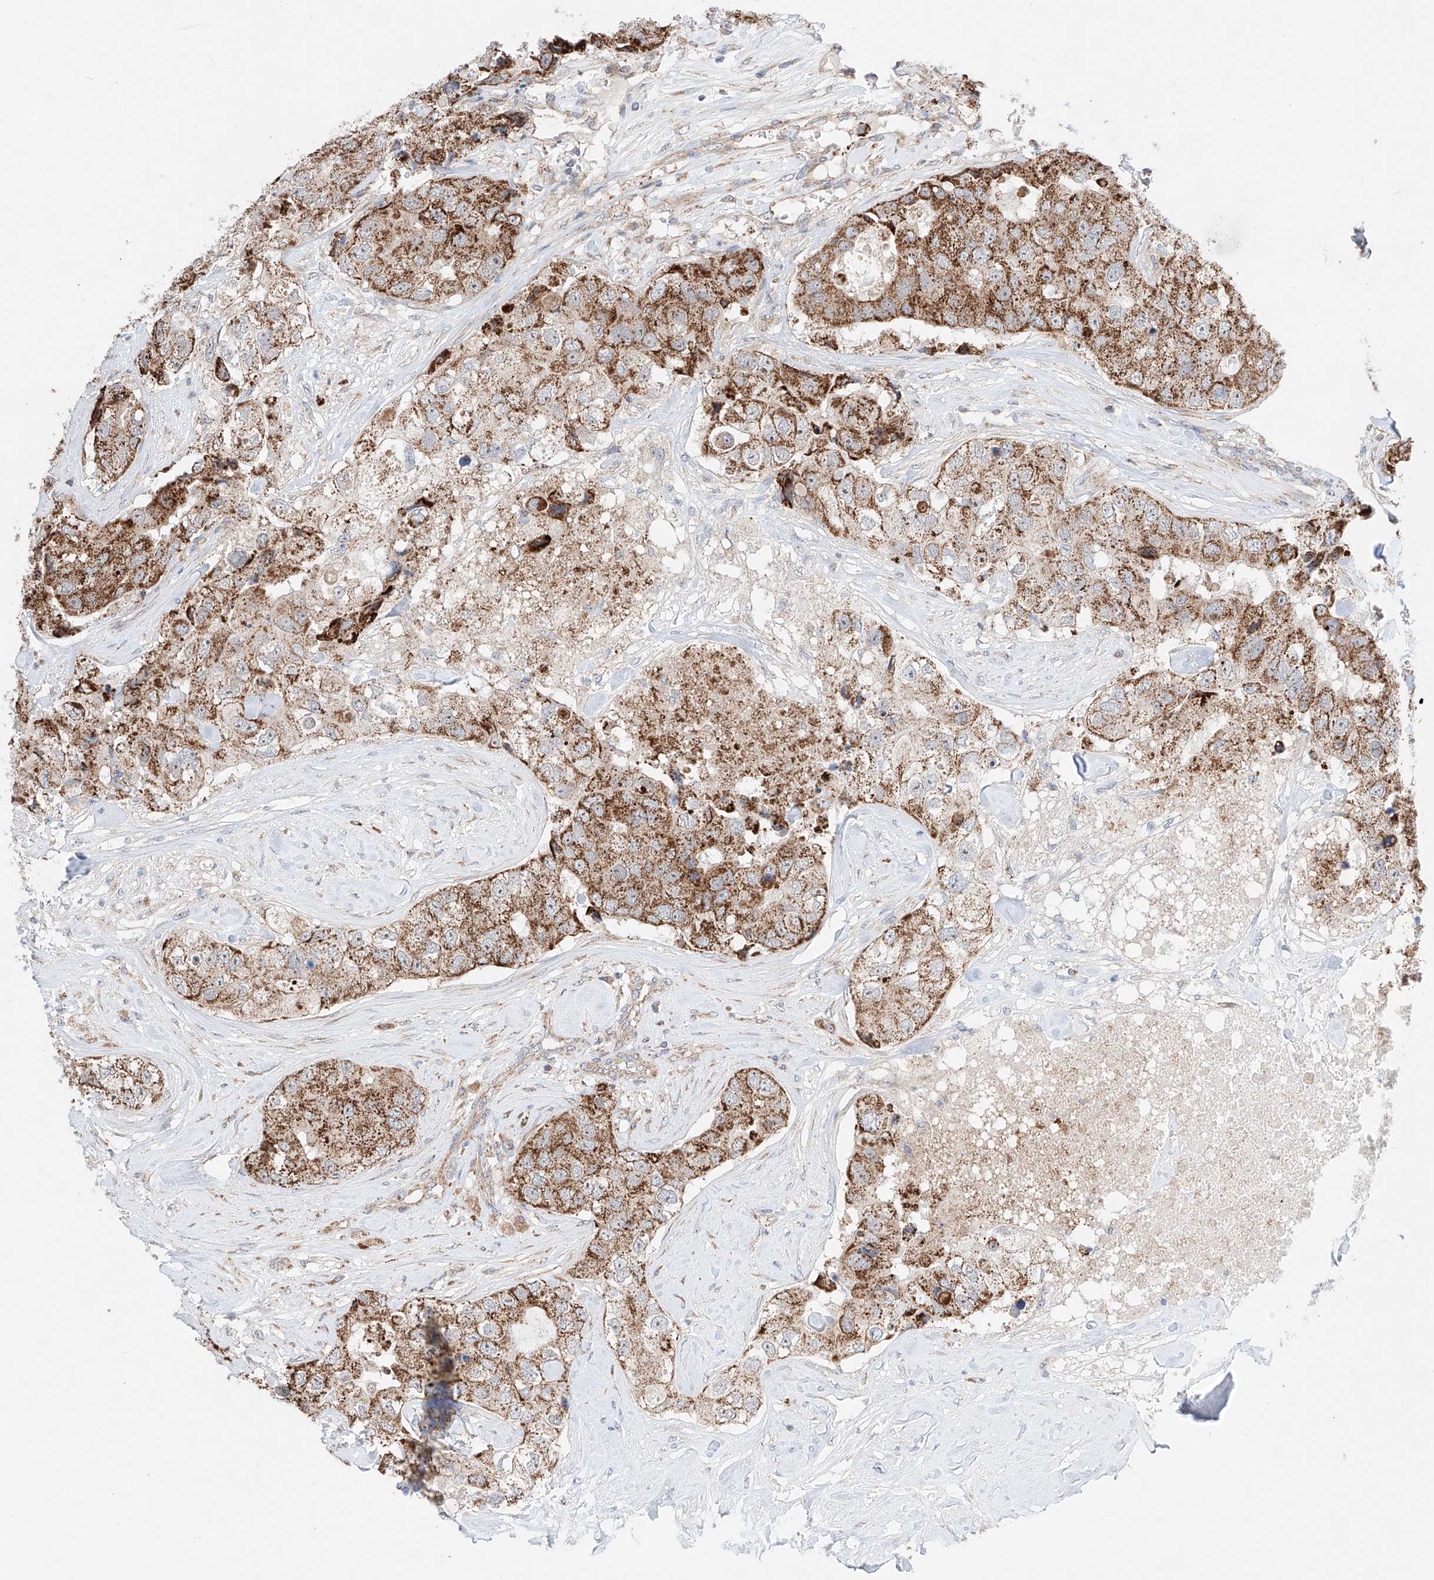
{"staining": {"intensity": "strong", "quantity": ">75%", "location": "cytoplasmic/membranous"}, "tissue": "breast cancer", "cell_type": "Tumor cells", "image_type": "cancer", "snomed": [{"axis": "morphology", "description": "Duct carcinoma"}, {"axis": "topography", "description": "Breast"}], "caption": "DAB (3,3'-diaminobenzidine) immunohistochemical staining of human invasive ductal carcinoma (breast) displays strong cytoplasmic/membranous protein expression in about >75% of tumor cells.", "gene": "KTI12", "patient": {"sex": "female", "age": 62}}